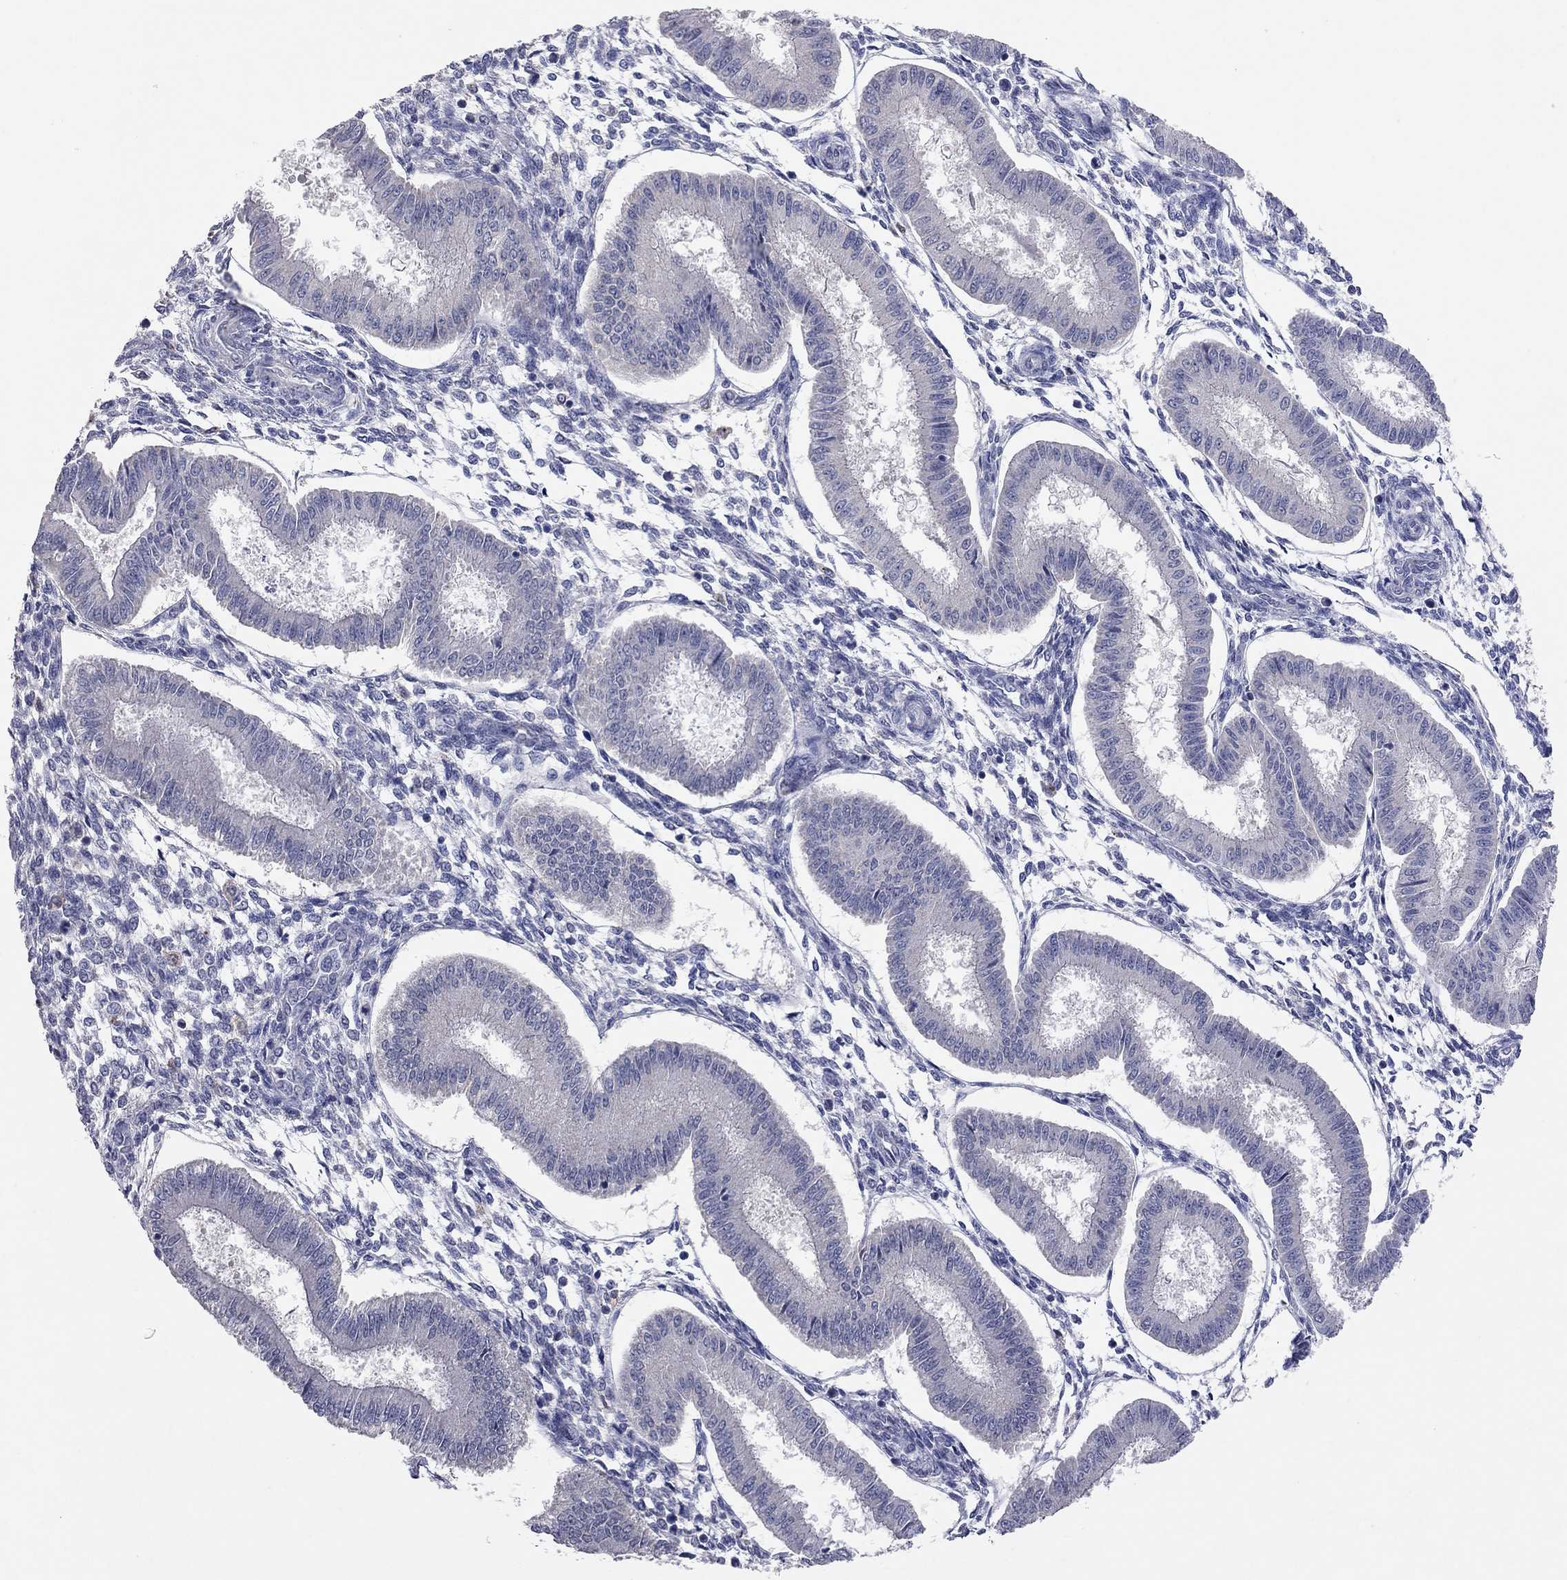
{"staining": {"intensity": "negative", "quantity": "none", "location": "none"}, "tissue": "endometrium", "cell_type": "Cells in endometrial stroma", "image_type": "normal", "snomed": [{"axis": "morphology", "description": "Normal tissue, NOS"}, {"axis": "topography", "description": "Endometrium"}], "caption": "Cells in endometrial stroma are negative for protein expression in normal human endometrium. (Brightfield microscopy of DAB (3,3'-diaminobenzidine) IHC at high magnification).", "gene": "MMP13", "patient": {"sex": "female", "age": 43}}